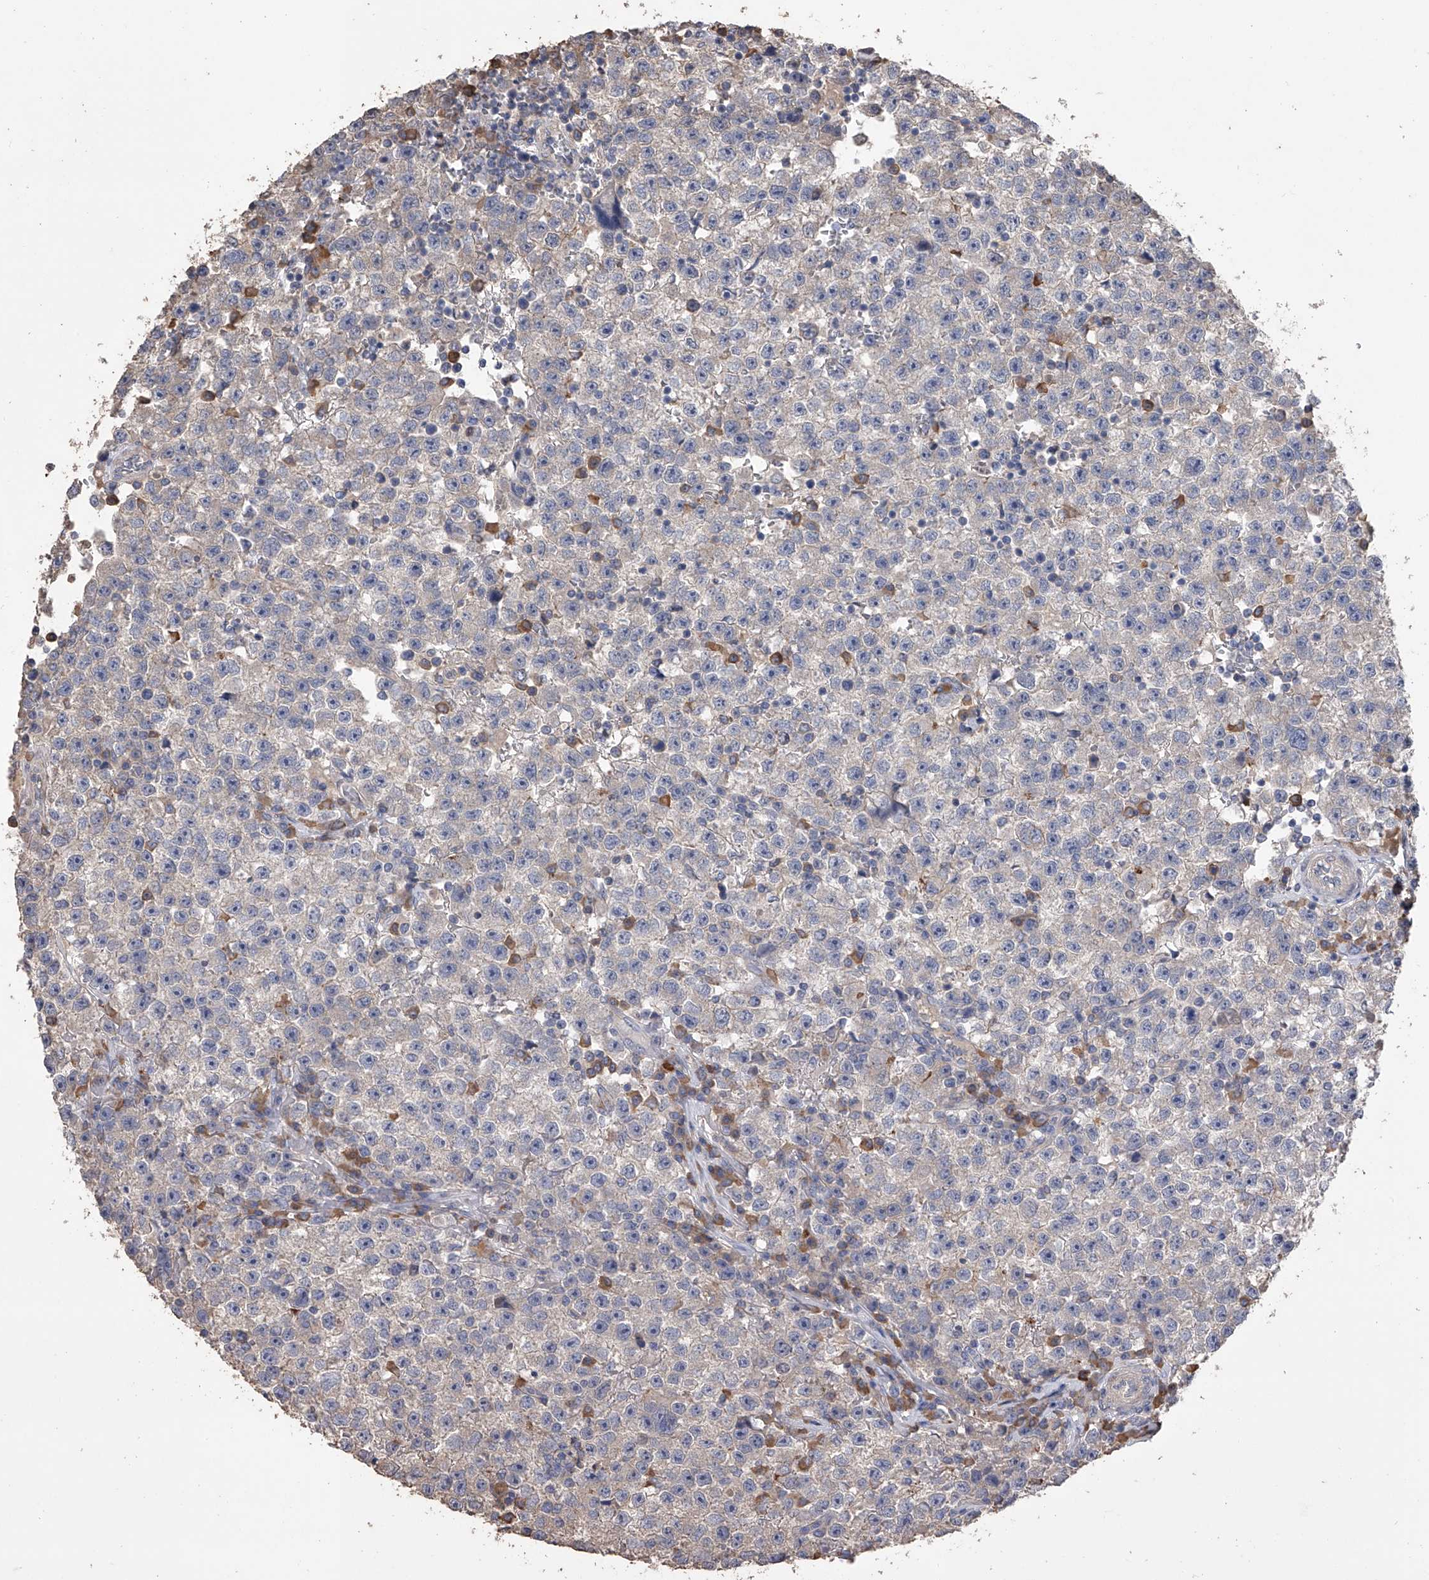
{"staining": {"intensity": "negative", "quantity": "none", "location": "none"}, "tissue": "testis cancer", "cell_type": "Tumor cells", "image_type": "cancer", "snomed": [{"axis": "morphology", "description": "Seminoma, NOS"}, {"axis": "topography", "description": "Testis"}], "caption": "This is a histopathology image of immunohistochemistry staining of testis cancer, which shows no staining in tumor cells.", "gene": "ZNF343", "patient": {"sex": "male", "age": 22}}